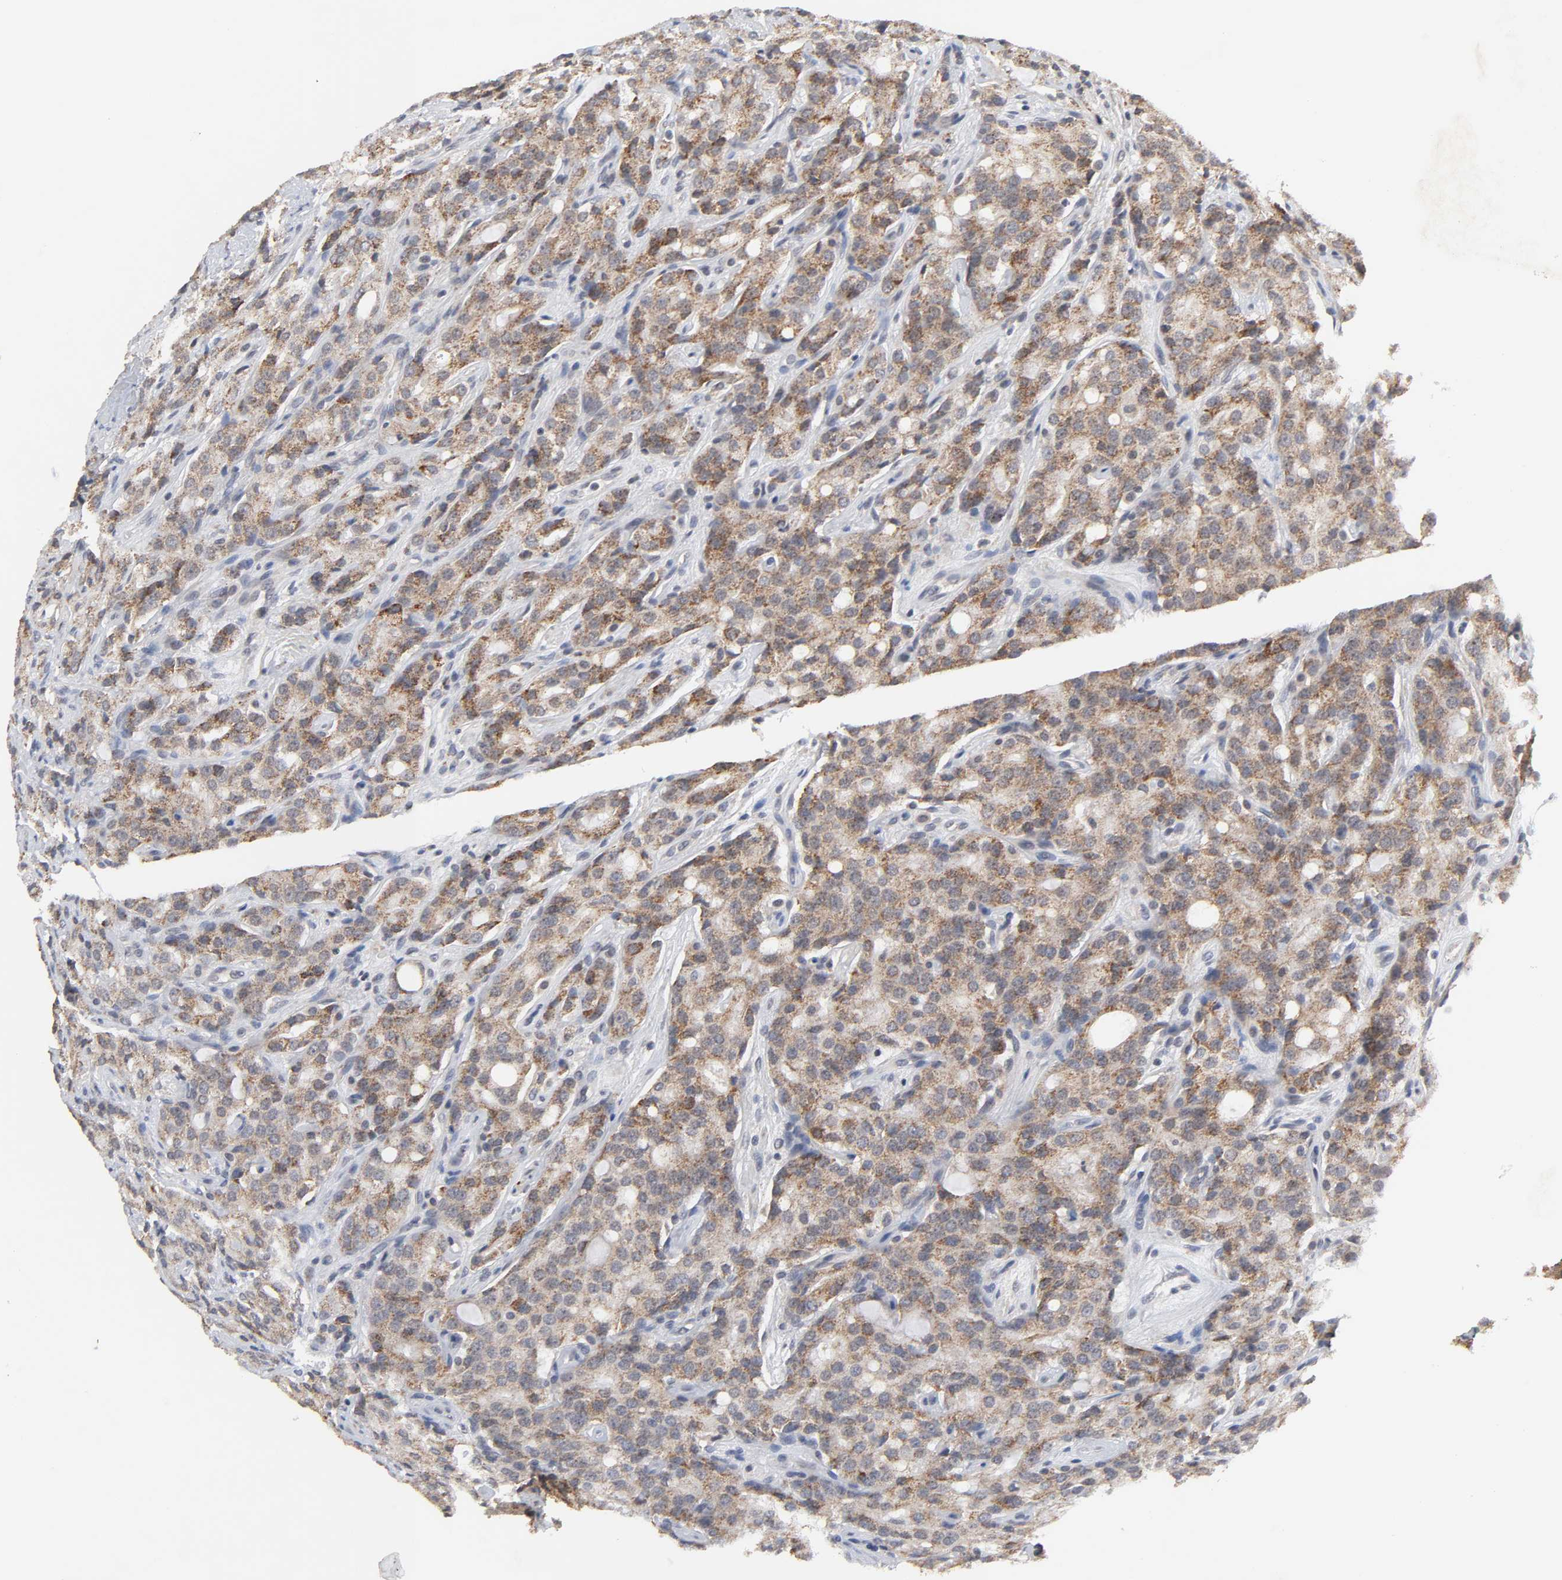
{"staining": {"intensity": "moderate", "quantity": ">75%", "location": "cytoplasmic/membranous"}, "tissue": "prostate cancer", "cell_type": "Tumor cells", "image_type": "cancer", "snomed": [{"axis": "morphology", "description": "Adenocarcinoma, High grade"}, {"axis": "topography", "description": "Prostate"}], "caption": "High-power microscopy captured an IHC micrograph of prostate adenocarcinoma (high-grade), revealing moderate cytoplasmic/membranous expression in approximately >75% of tumor cells.", "gene": "AUH", "patient": {"sex": "male", "age": 72}}